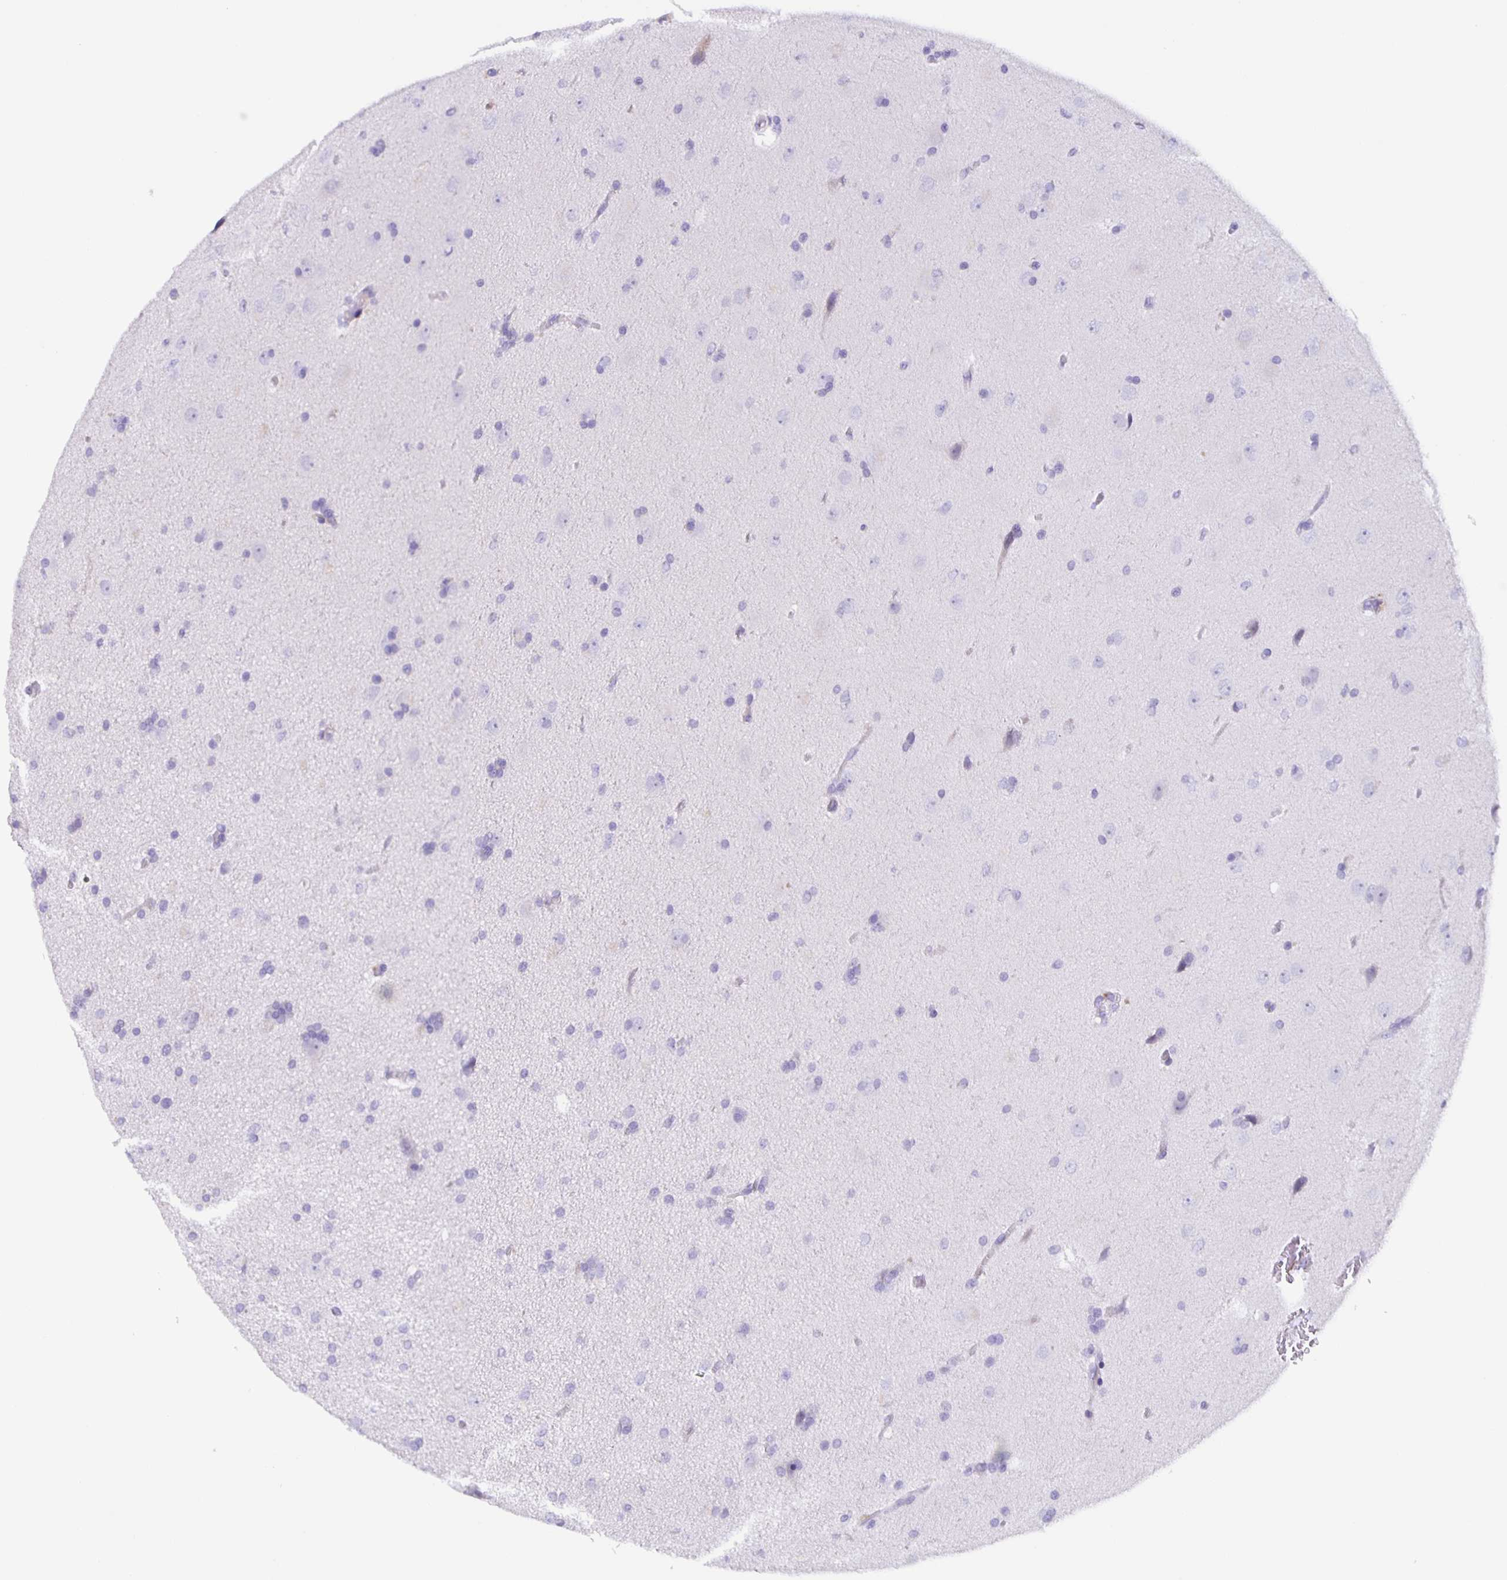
{"staining": {"intensity": "negative", "quantity": "none", "location": "none"}, "tissue": "glioma", "cell_type": "Tumor cells", "image_type": "cancer", "snomed": [{"axis": "morphology", "description": "Glioma, malignant, Low grade"}, {"axis": "topography", "description": "Brain"}], "caption": "Tumor cells are negative for brown protein staining in malignant glioma (low-grade).", "gene": "AQP6", "patient": {"sex": "female", "age": 54}}